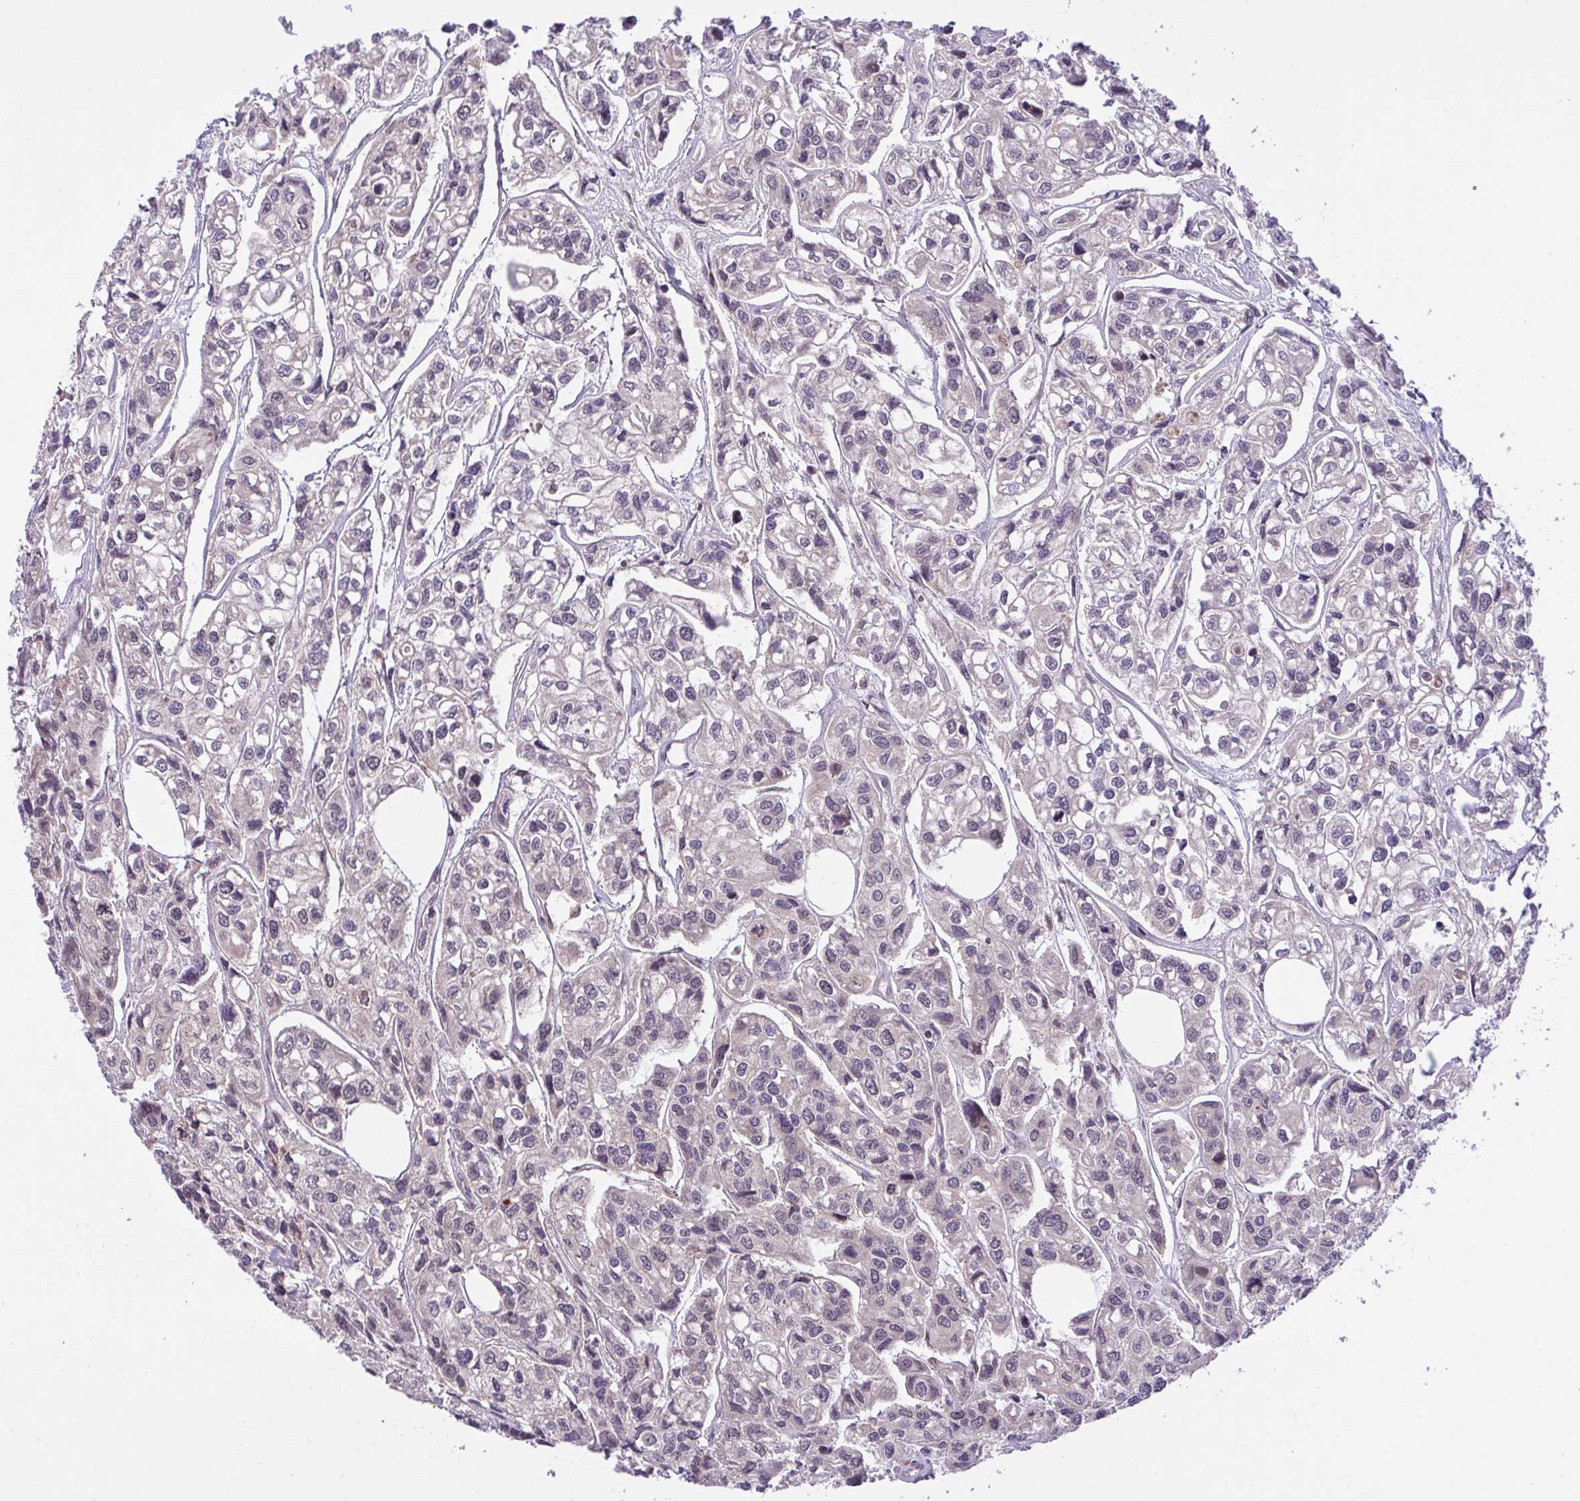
{"staining": {"intensity": "negative", "quantity": "none", "location": "none"}, "tissue": "urothelial cancer", "cell_type": "Tumor cells", "image_type": "cancer", "snomed": [{"axis": "morphology", "description": "Urothelial carcinoma, High grade"}, {"axis": "topography", "description": "Urinary bladder"}], "caption": "A high-resolution photomicrograph shows immunohistochemistry (IHC) staining of urothelial cancer, which shows no significant positivity in tumor cells.", "gene": "ERI1", "patient": {"sex": "male", "age": 67}}